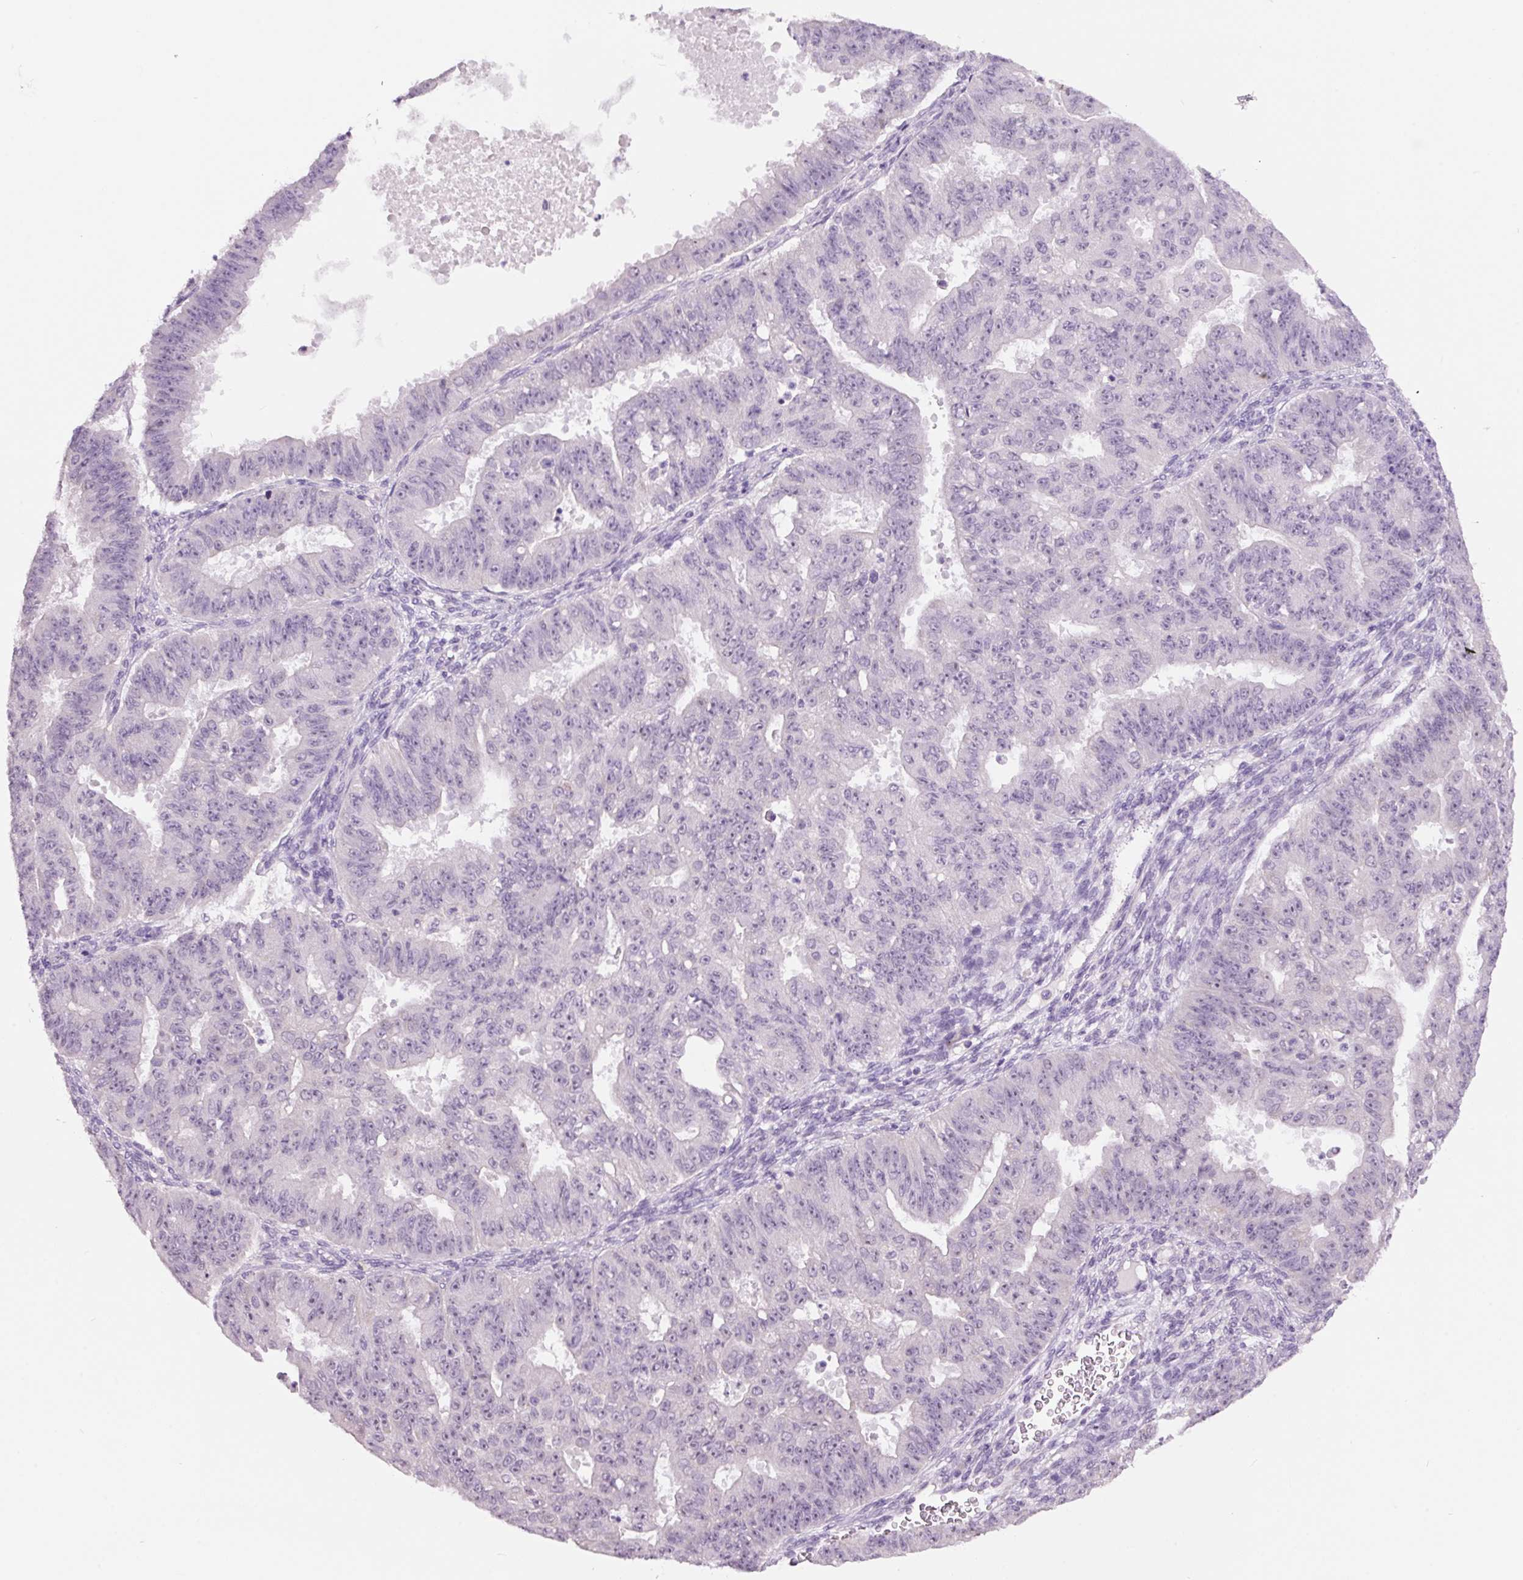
{"staining": {"intensity": "negative", "quantity": "none", "location": "none"}, "tissue": "ovarian cancer", "cell_type": "Tumor cells", "image_type": "cancer", "snomed": [{"axis": "morphology", "description": "Carcinoma, endometroid"}, {"axis": "topography", "description": "Appendix"}, {"axis": "topography", "description": "Ovary"}], "caption": "Endometroid carcinoma (ovarian) was stained to show a protein in brown. There is no significant staining in tumor cells. The staining was performed using DAB (3,3'-diaminobenzidine) to visualize the protein expression in brown, while the nuclei were stained in blue with hematoxylin (Magnification: 20x).", "gene": "GCG", "patient": {"sex": "female", "age": 42}}